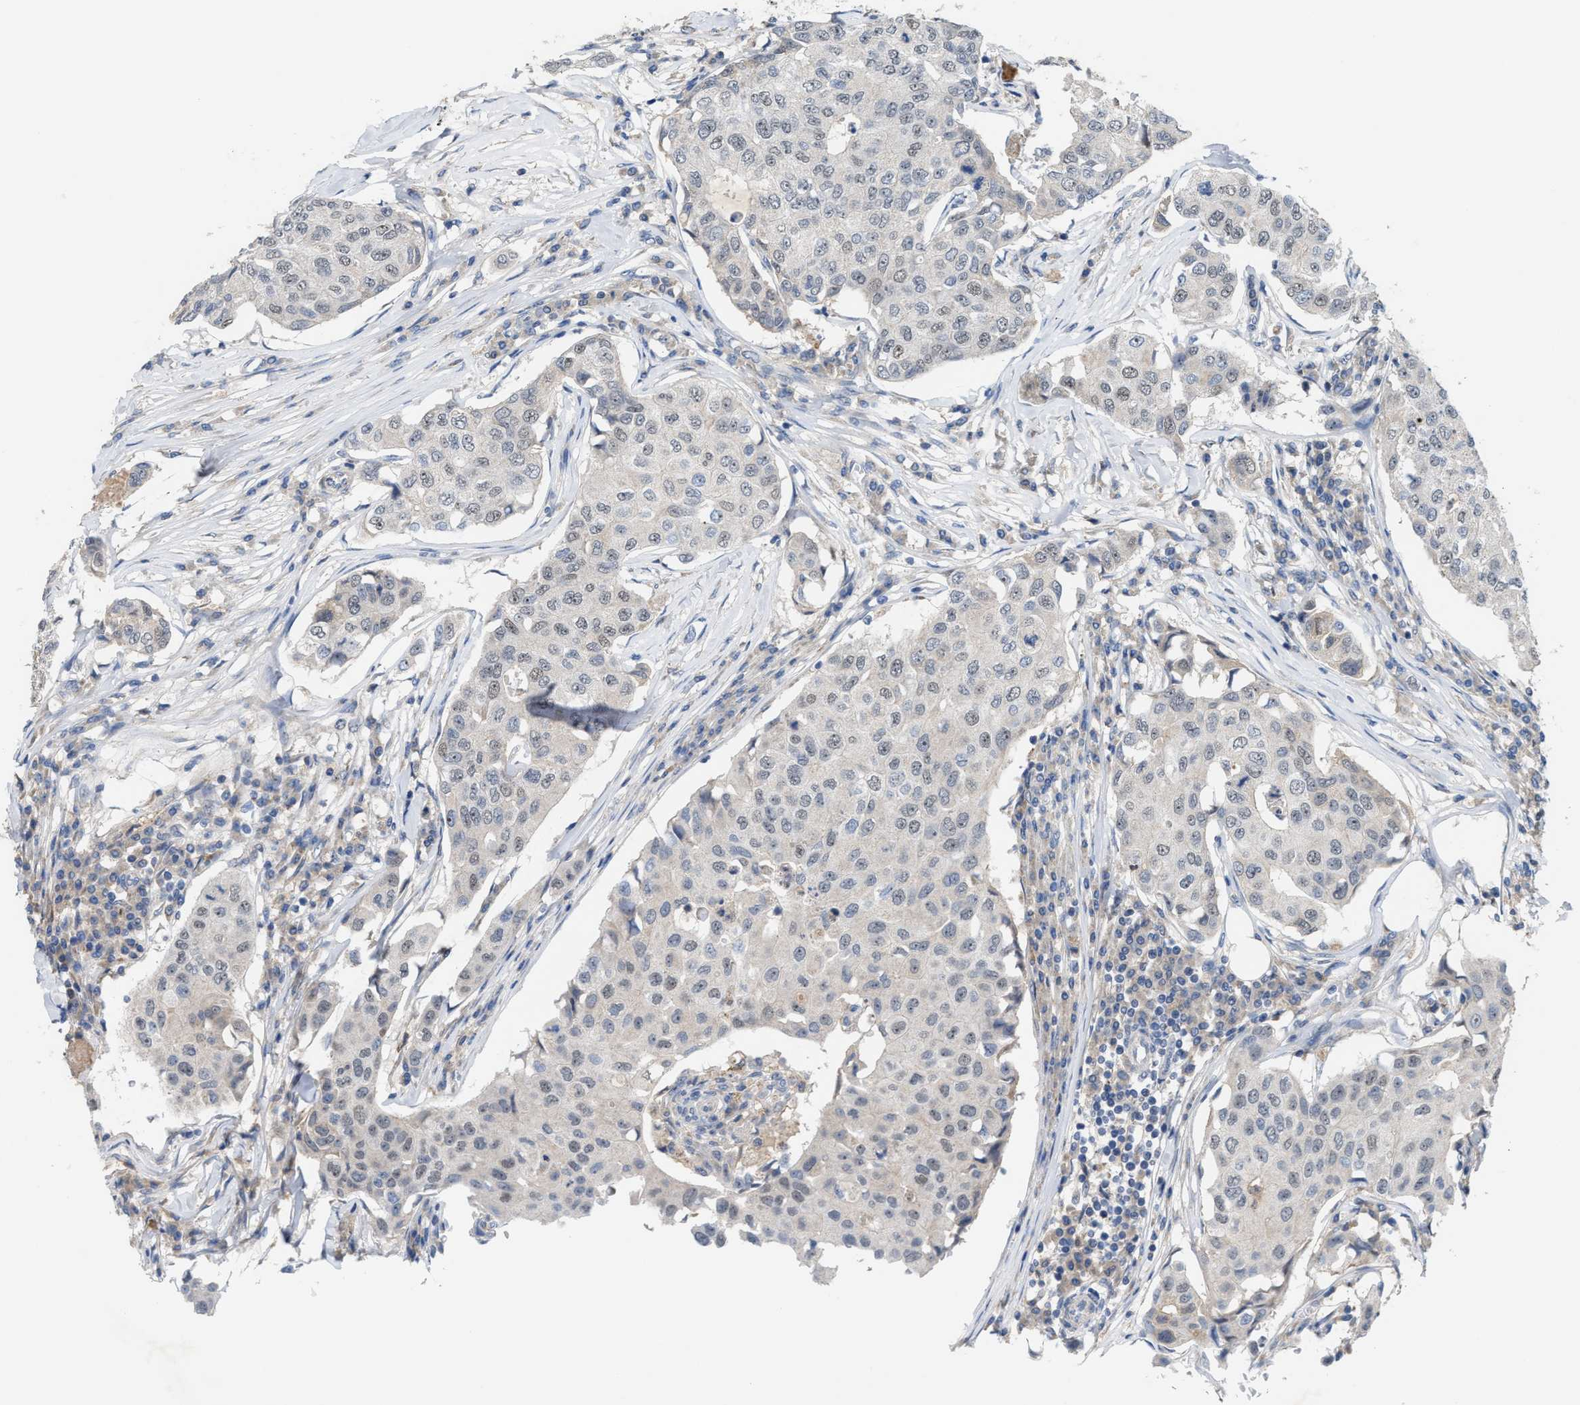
{"staining": {"intensity": "negative", "quantity": "none", "location": "none"}, "tissue": "breast cancer", "cell_type": "Tumor cells", "image_type": "cancer", "snomed": [{"axis": "morphology", "description": "Duct carcinoma"}, {"axis": "topography", "description": "Breast"}], "caption": "The image reveals no significant positivity in tumor cells of intraductal carcinoma (breast).", "gene": "ZNF783", "patient": {"sex": "female", "age": 80}}